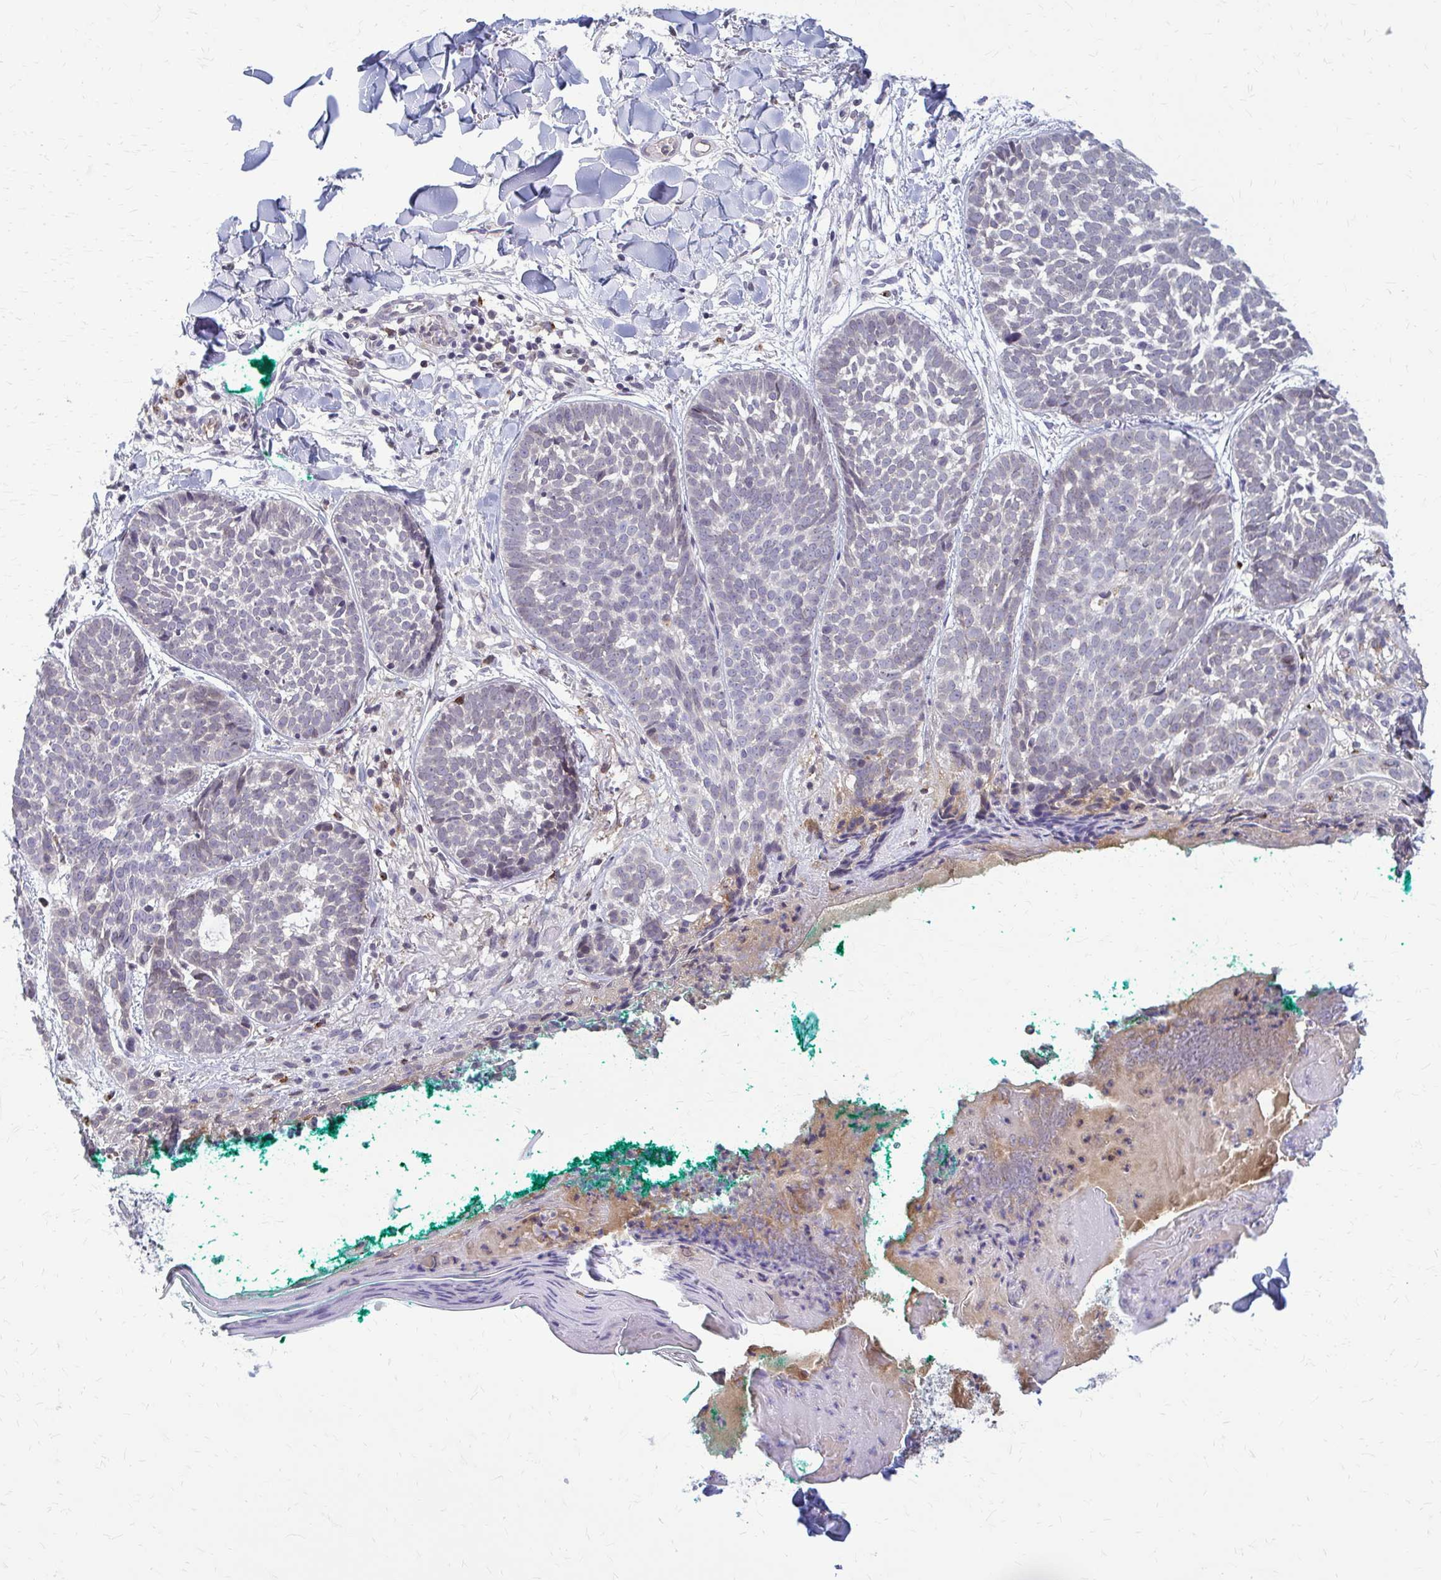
{"staining": {"intensity": "negative", "quantity": "none", "location": "none"}, "tissue": "skin cancer", "cell_type": "Tumor cells", "image_type": "cancer", "snomed": [{"axis": "morphology", "description": "Basal cell carcinoma"}, {"axis": "topography", "description": "Skin"}, {"axis": "topography", "description": "Skin of neck"}, {"axis": "topography", "description": "Skin of shoulder"}, {"axis": "topography", "description": "Skin of back"}], "caption": "Protein analysis of basal cell carcinoma (skin) displays no significant positivity in tumor cells. (DAB immunohistochemistry (IHC) with hematoxylin counter stain).", "gene": "MCRIP2", "patient": {"sex": "male", "age": 80}}